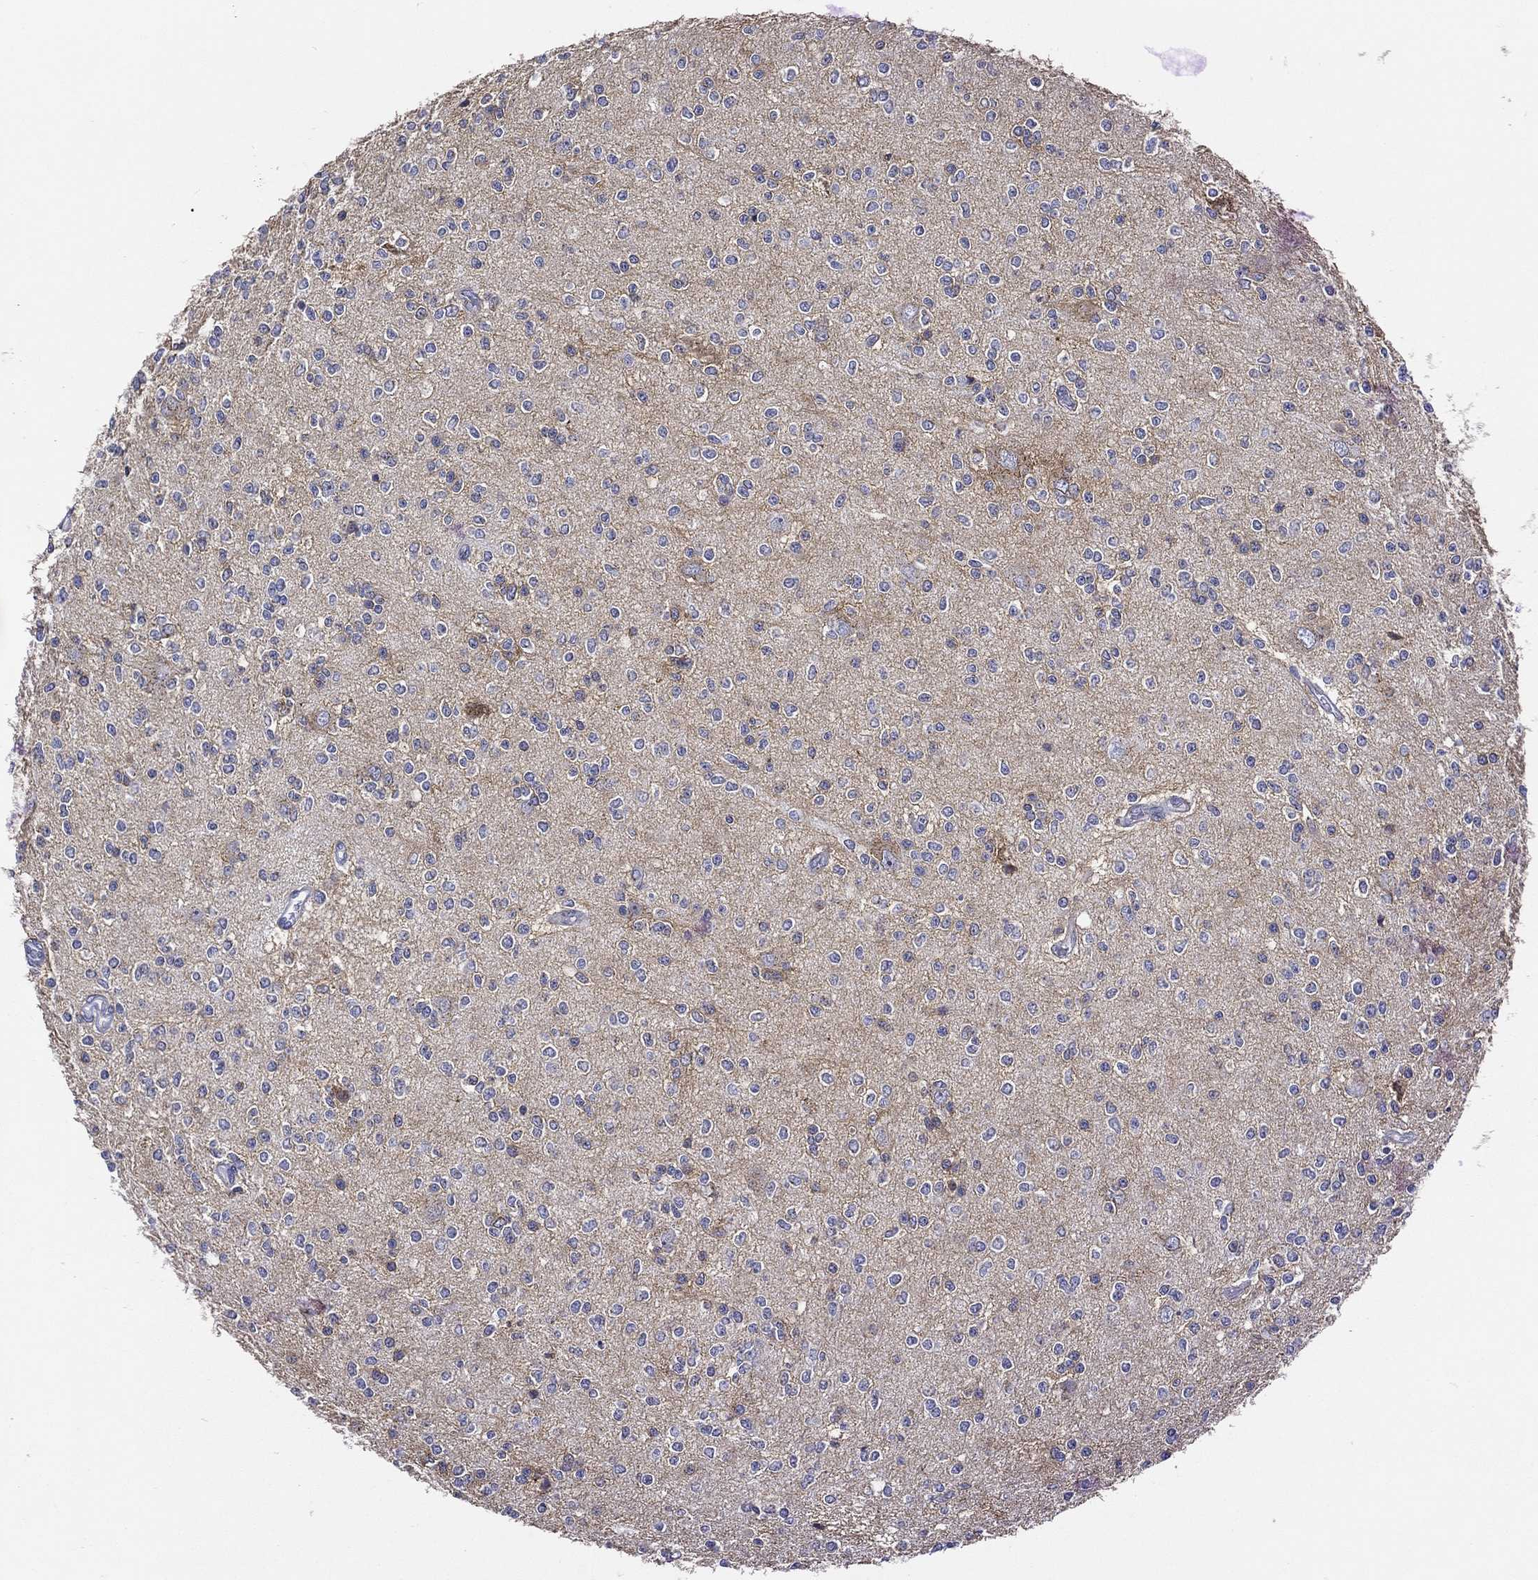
{"staining": {"intensity": "negative", "quantity": "none", "location": "none"}, "tissue": "glioma", "cell_type": "Tumor cells", "image_type": "cancer", "snomed": [{"axis": "morphology", "description": "Glioma, malignant, Low grade"}, {"axis": "topography", "description": "Brain"}], "caption": "Tumor cells show no significant staining in glioma. (Stains: DAB IHC with hematoxylin counter stain, Microscopy: brightfield microscopy at high magnification).", "gene": "TICAM1", "patient": {"sex": "male", "age": 67}}